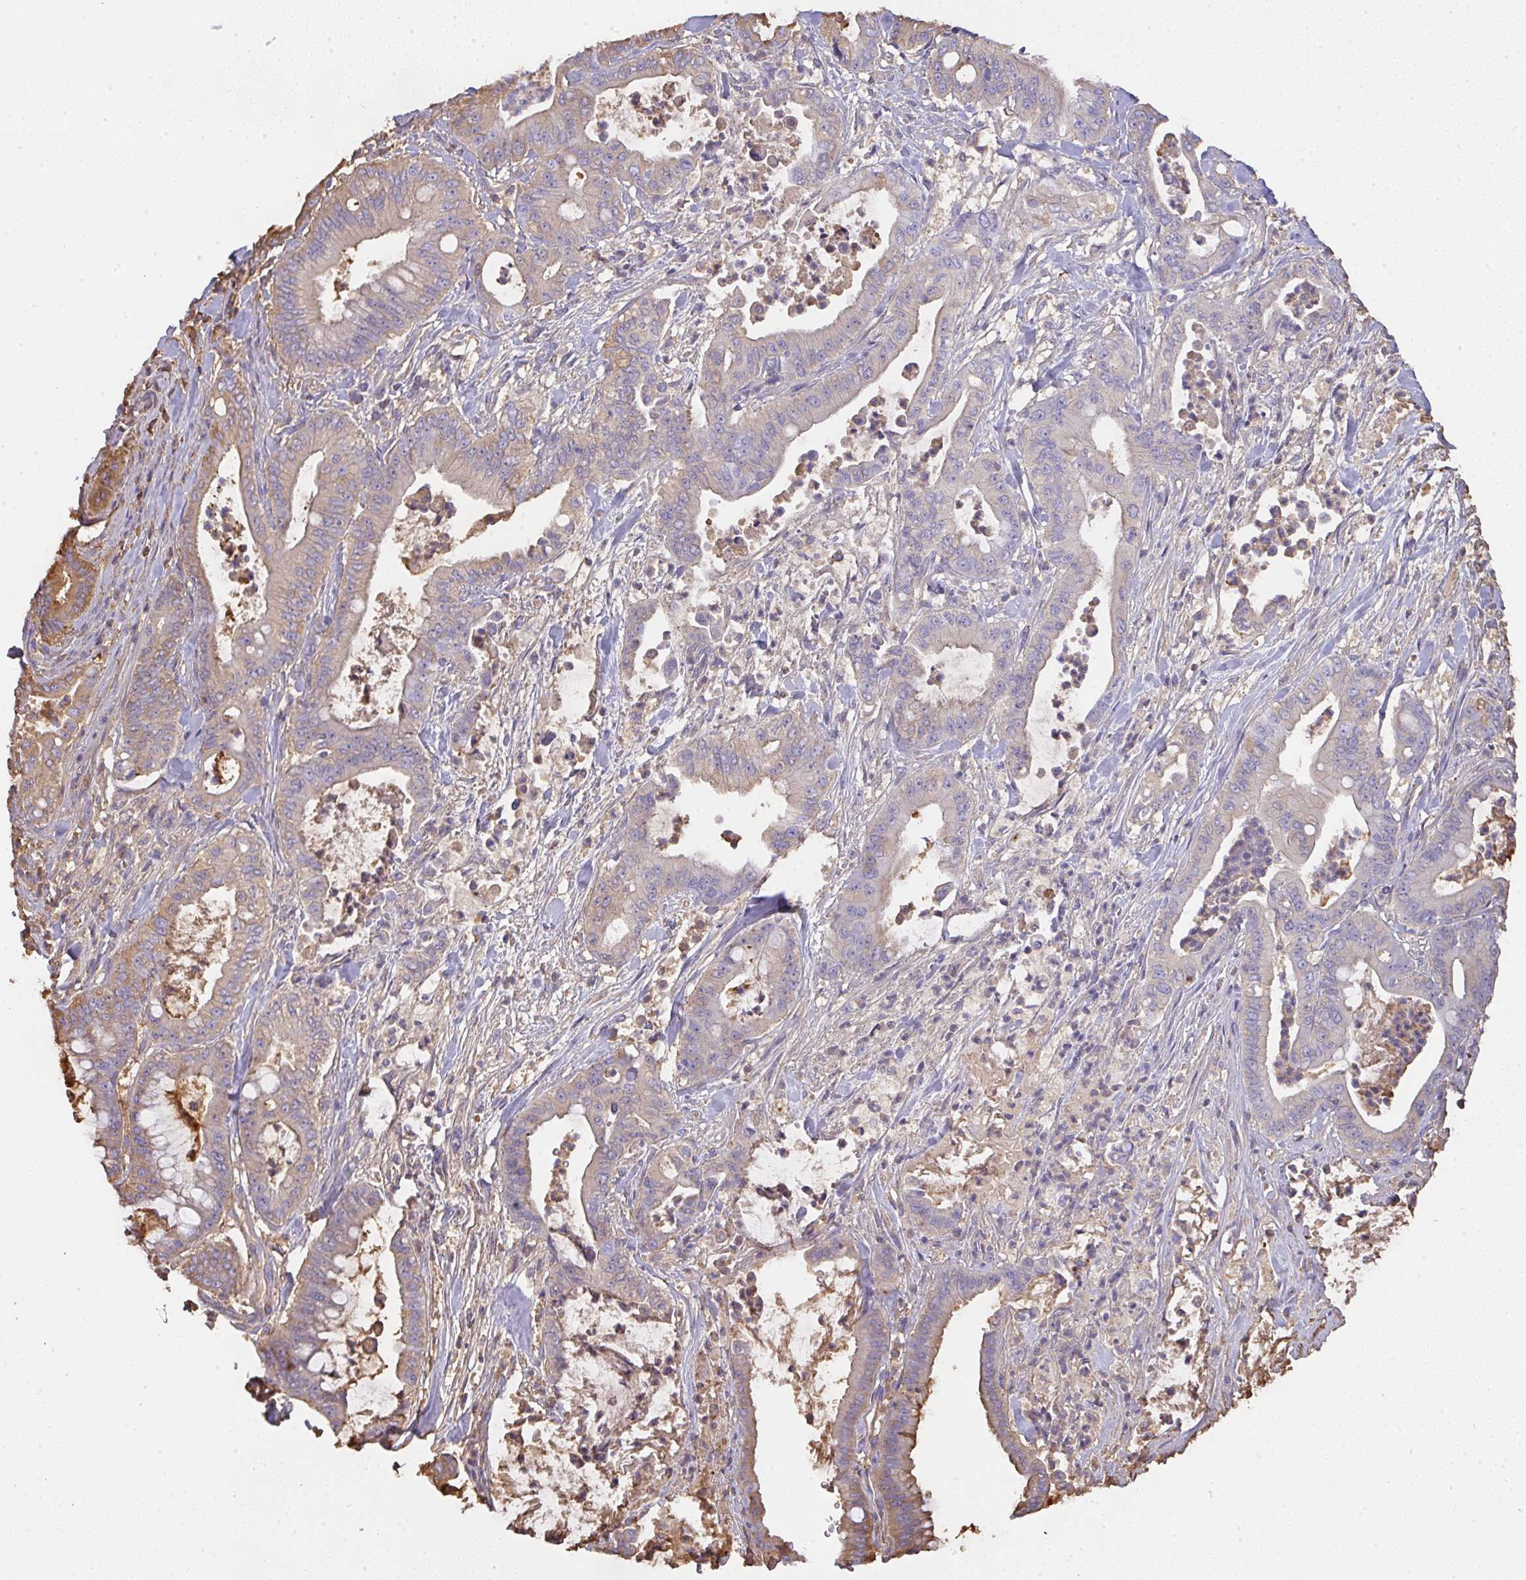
{"staining": {"intensity": "weak", "quantity": "25%-75%", "location": "cytoplasmic/membranous"}, "tissue": "pancreatic cancer", "cell_type": "Tumor cells", "image_type": "cancer", "snomed": [{"axis": "morphology", "description": "Adenocarcinoma, NOS"}, {"axis": "topography", "description": "Pancreas"}], "caption": "IHC micrograph of neoplastic tissue: pancreatic cancer stained using immunohistochemistry (IHC) shows low levels of weak protein expression localized specifically in the cytoplasmic/membranous of tumor cells, appearing as a cytoplasmic/membranous brown color.", "gene": "SMYD5", "patient": {"sex": "male", "age": 71}}